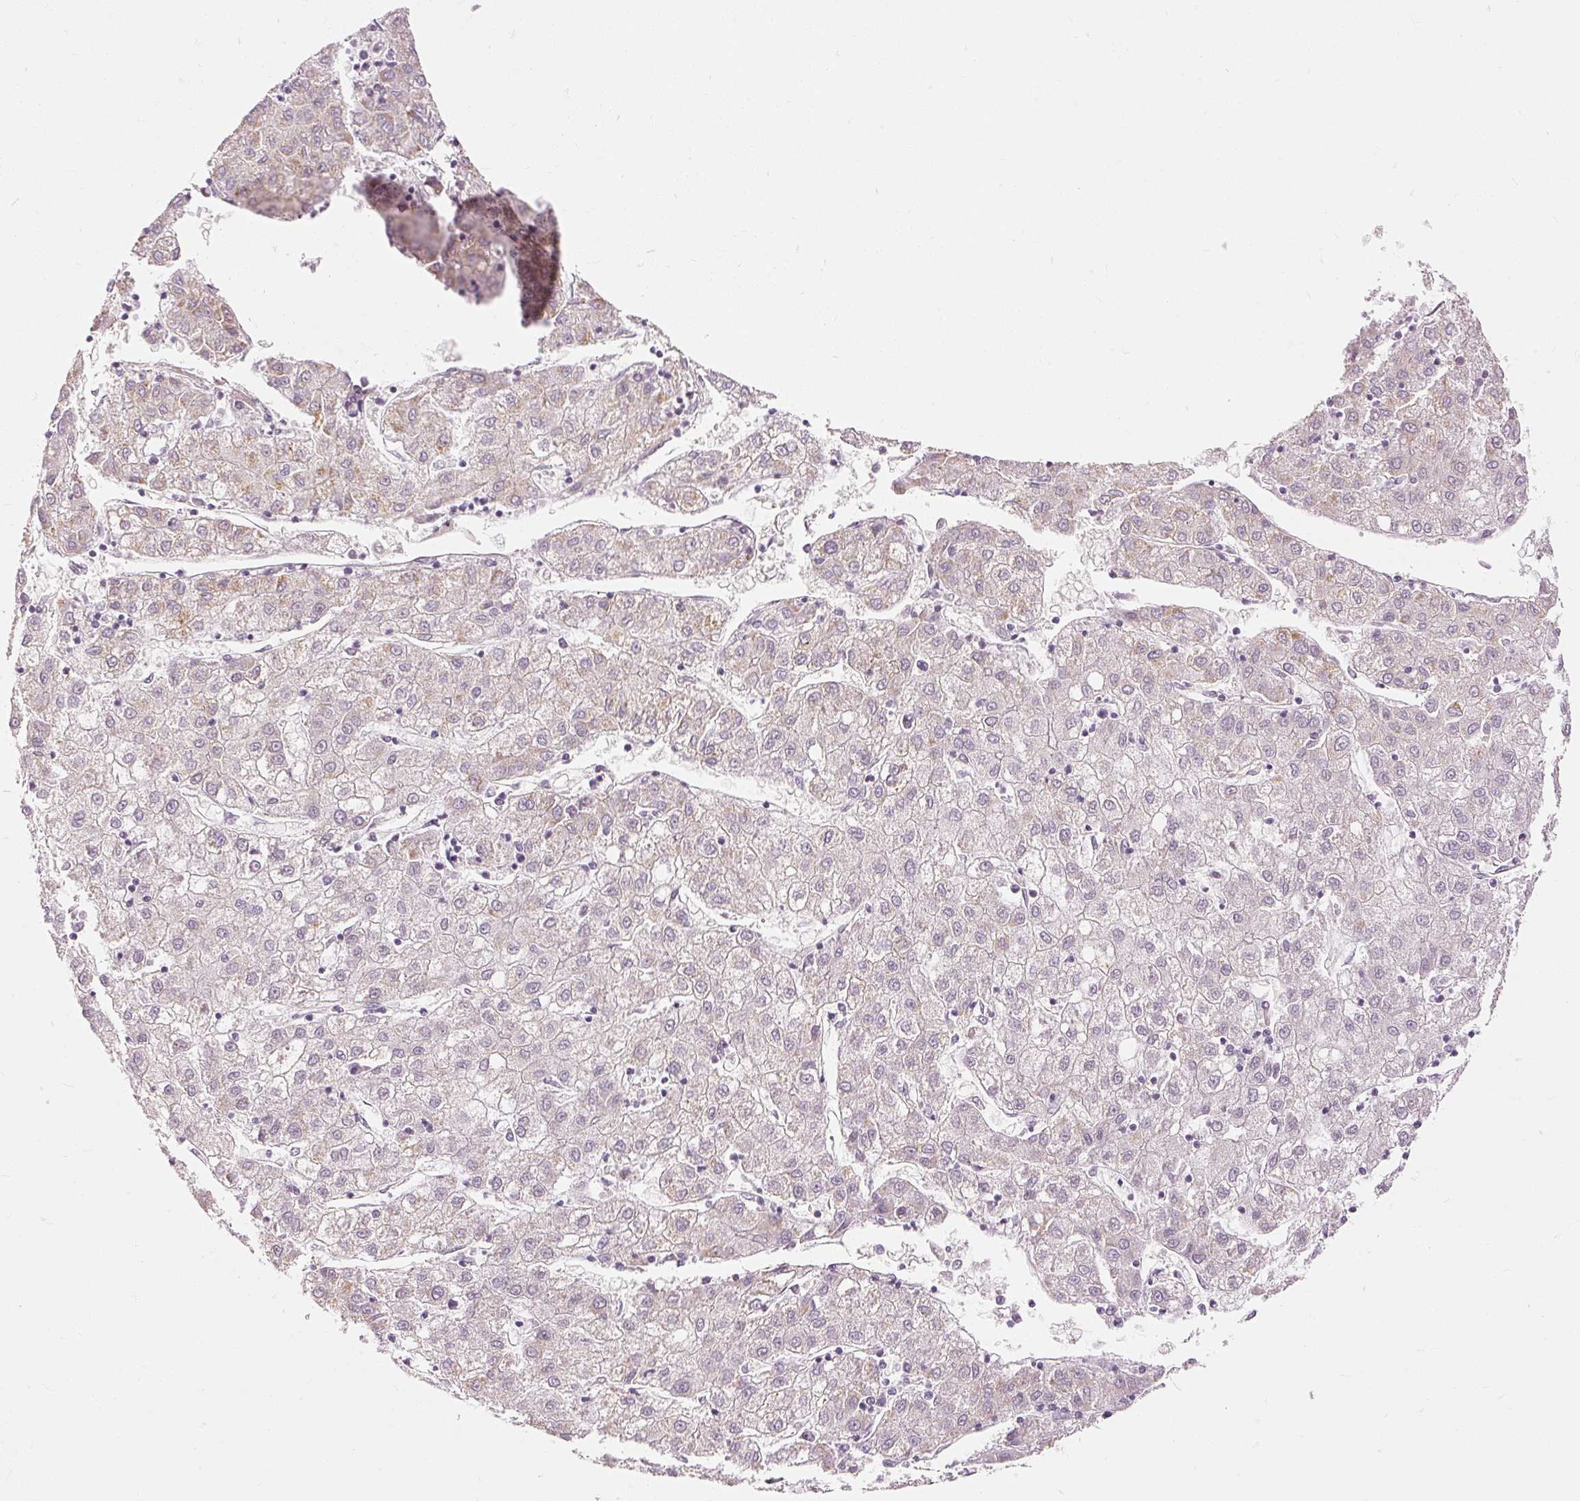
{"staining": {"intensity": "weak", "quantity": "<25%", "location": "cytoplasmic/membranous"}, "tissue": "liver cancer", "cell_type": "Tumor cells", "image_type": "cancer", "snomed": [{"axis": "morphology", "description": "Carcinoma, Hepatocellular, NOS"}, {"axis": "topography", "description": "Liver"}], "caption": "The micrograph displays no significant expression in tumor cells of liver hepatocellular carcinoma.", "gene": "CAPN3", "patient": {"sex": "male", "age": 72}}